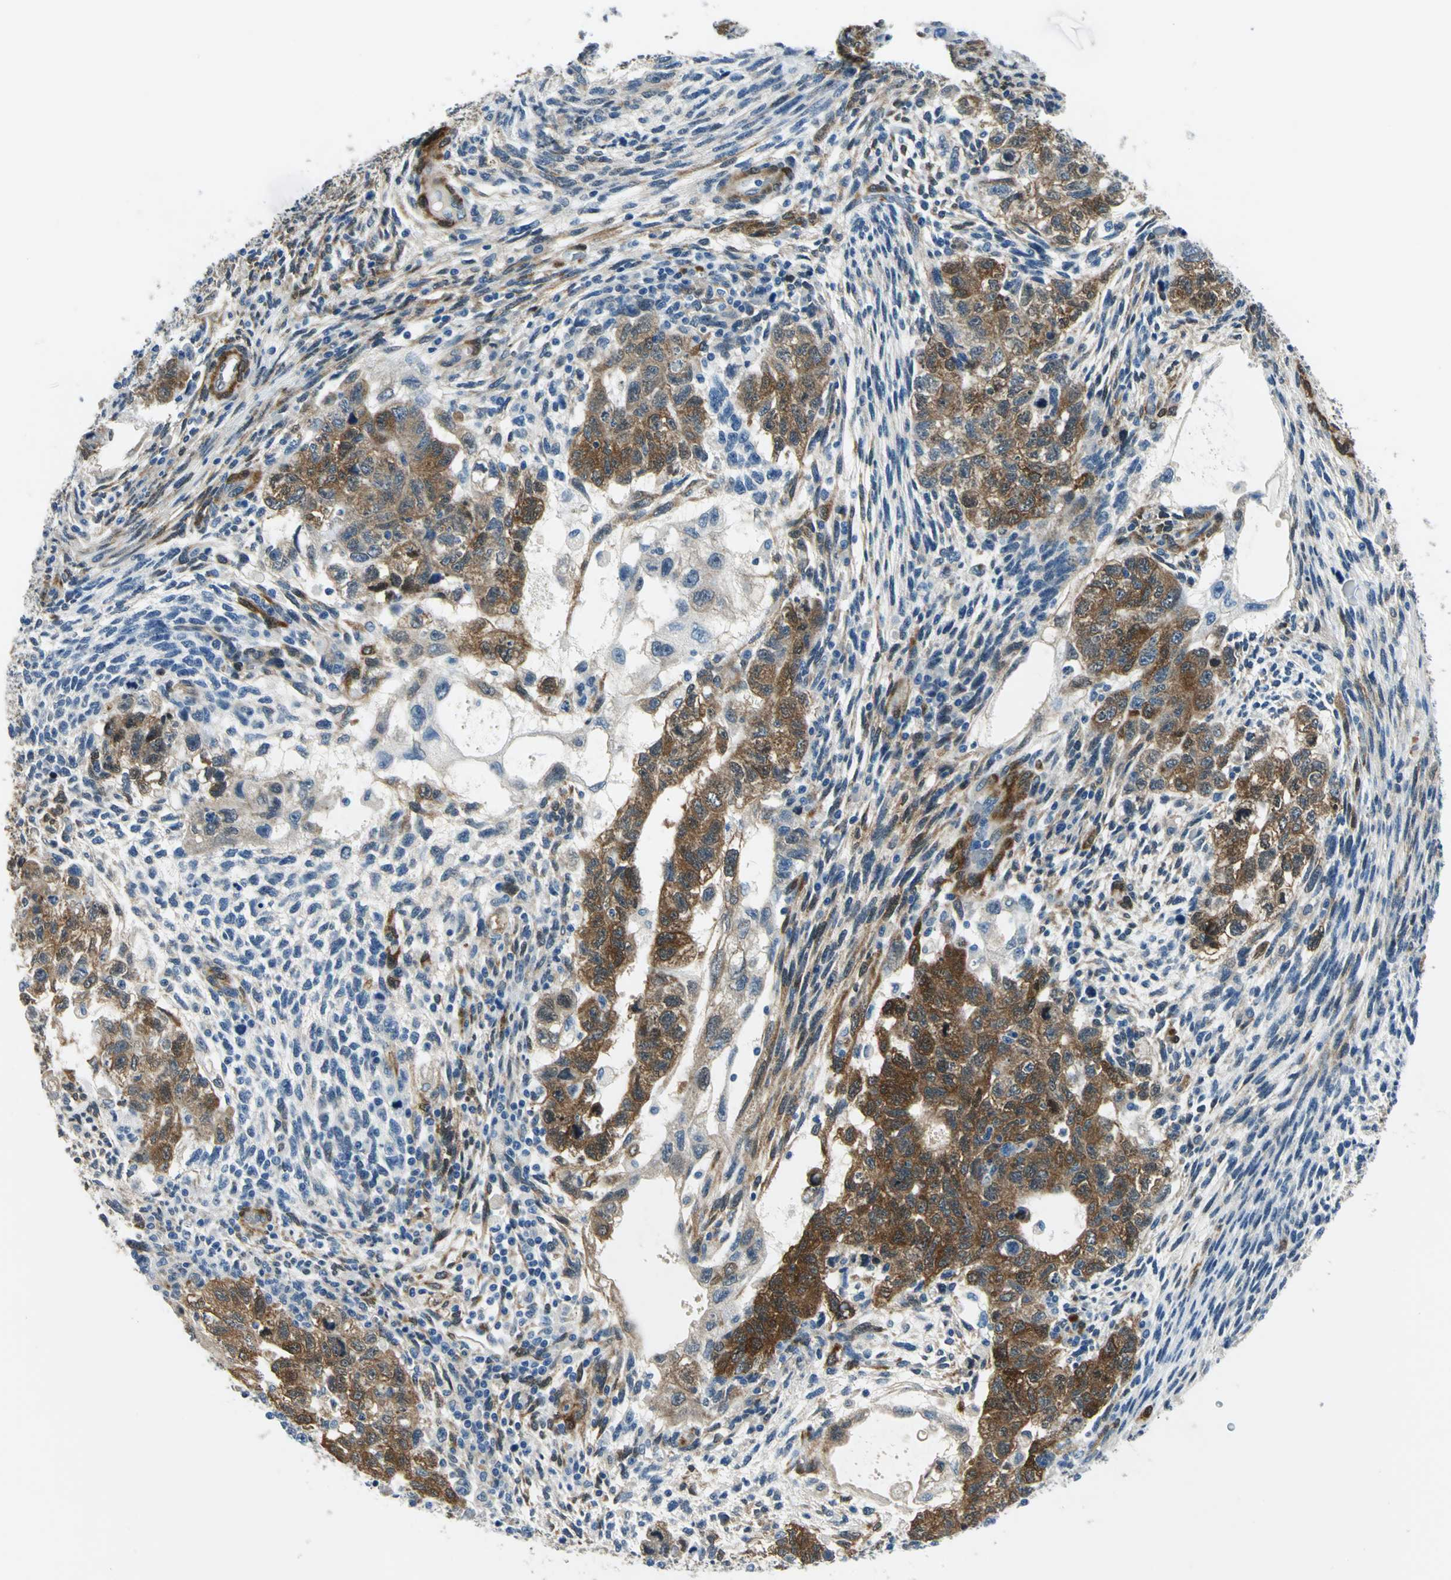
{"staining": {"intensity": "moderate", "quantity": "25%-75%", "location": "cytoplasmic/membranous"}, "tissue": "testis cancer", "cell_type": "Tumor cells", "image_type": "cancer", "snomed": [{"axis": "morphology", "description": "Normal tissue, NOS"}, {"axis": "morphology", "description": "Carcinoma, Embryonal, NOS"}, {"axis": "topography", "description": "Testis"}], "caption": "Human testis cancer stained for a protein (brown) demonstrates moderate cytoplasmic/membranous positive positivity in approximately 25%-75% of tumor cells.", "gene": "HSPB1", "patient": {"sex": "male", "age": 36}}